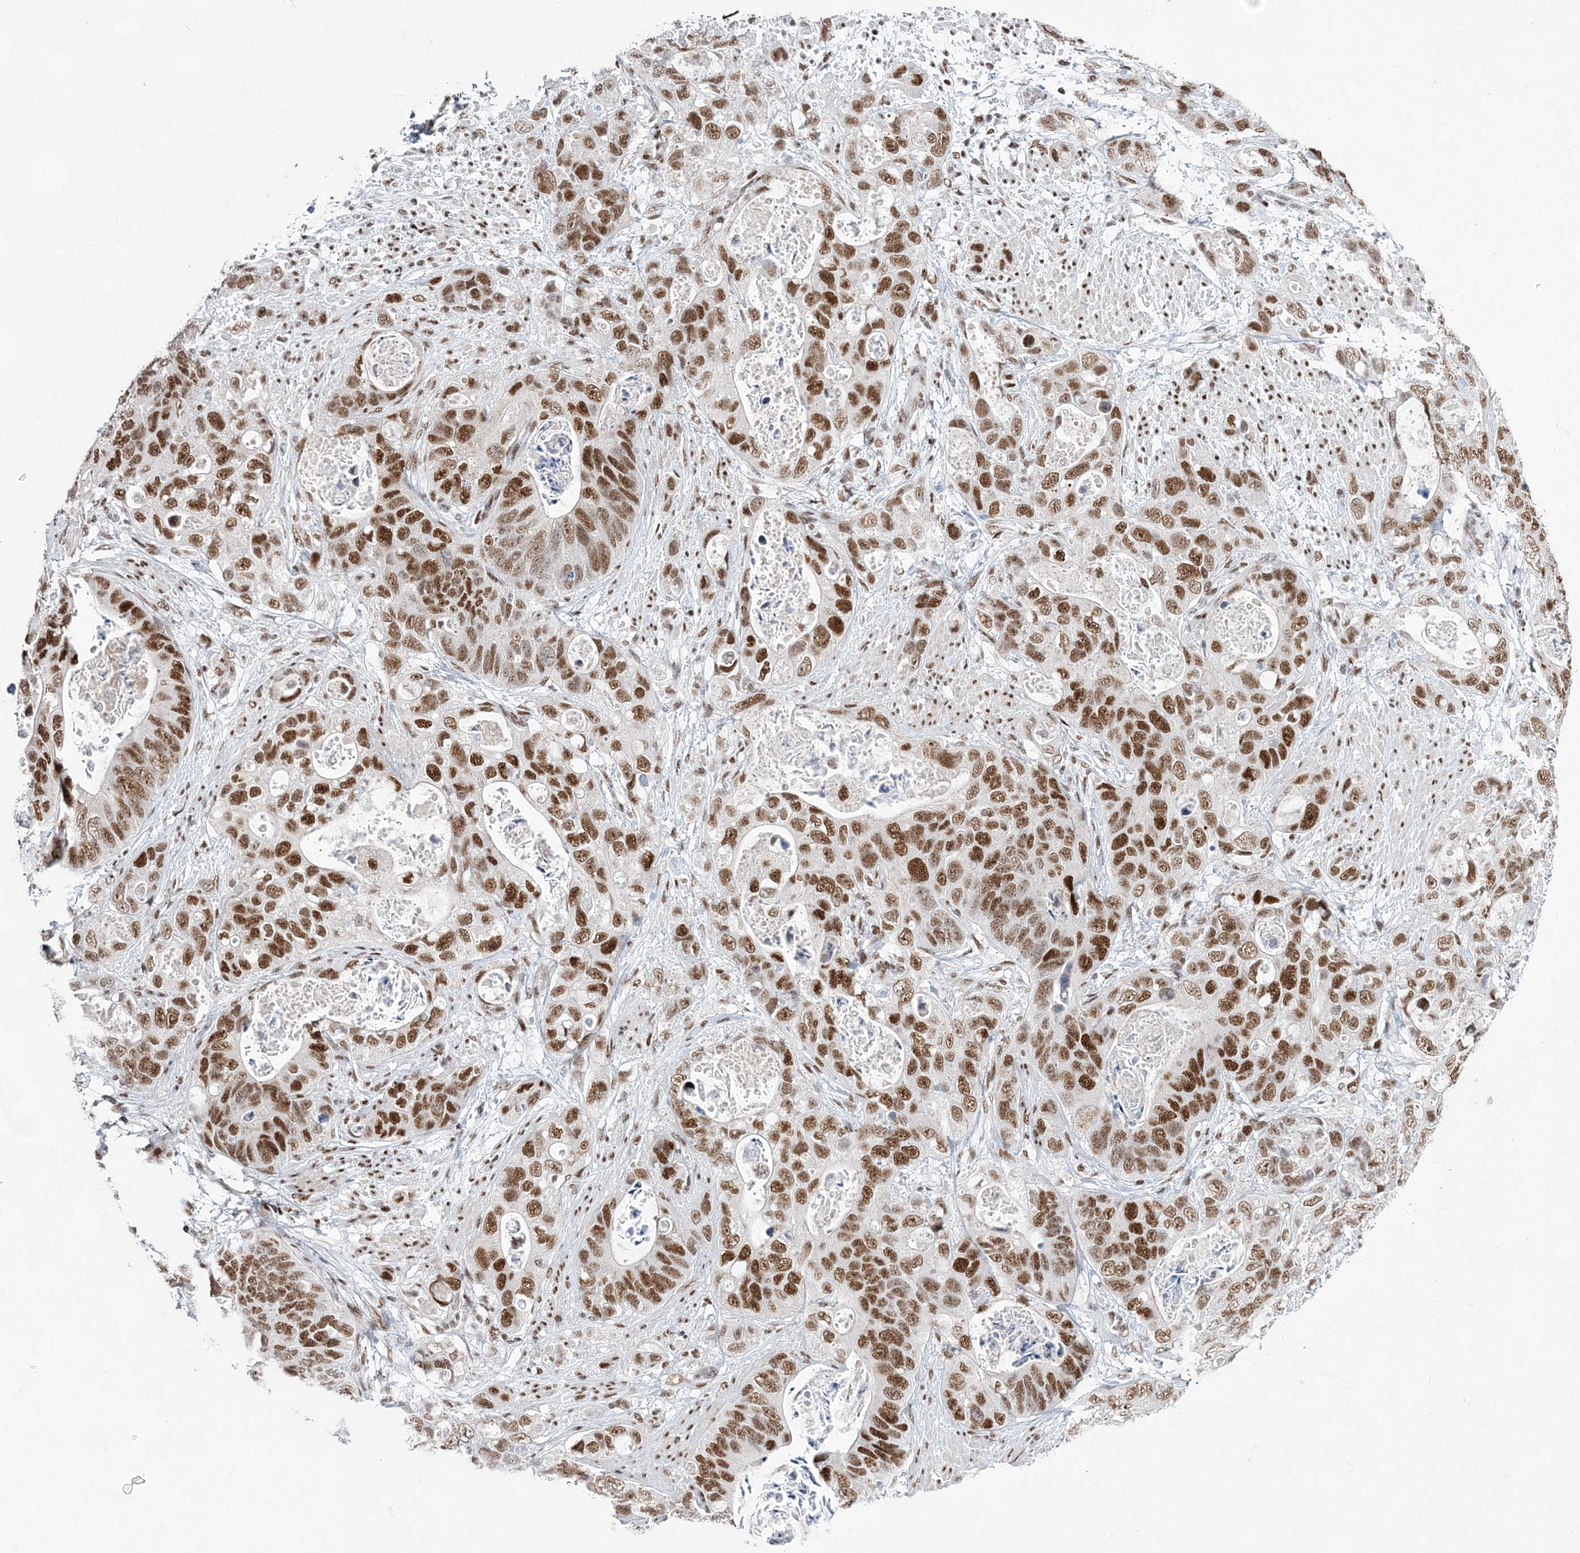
{"staining": {"intensity": "moderate", "quantity": ">75%", "location": "nuclear"}, "tissue": "stomach cancer", "cell_type": "Tumor cells", "image_type": "cancer", "snomed": [{"axis": "morphology", "description": "Adenocarcinoma, NOS"}, {"axis": "topography", "description": "Stomach"}], "caption": "This photomicrograph exhibits immunohistochemistry staining of stomach adenocarcinoma, with medium moderate nuclear staining in about >75% of tumor cells.", "gene": "ZBTB7A", "patient": {"sex": "female", "age": 89}}